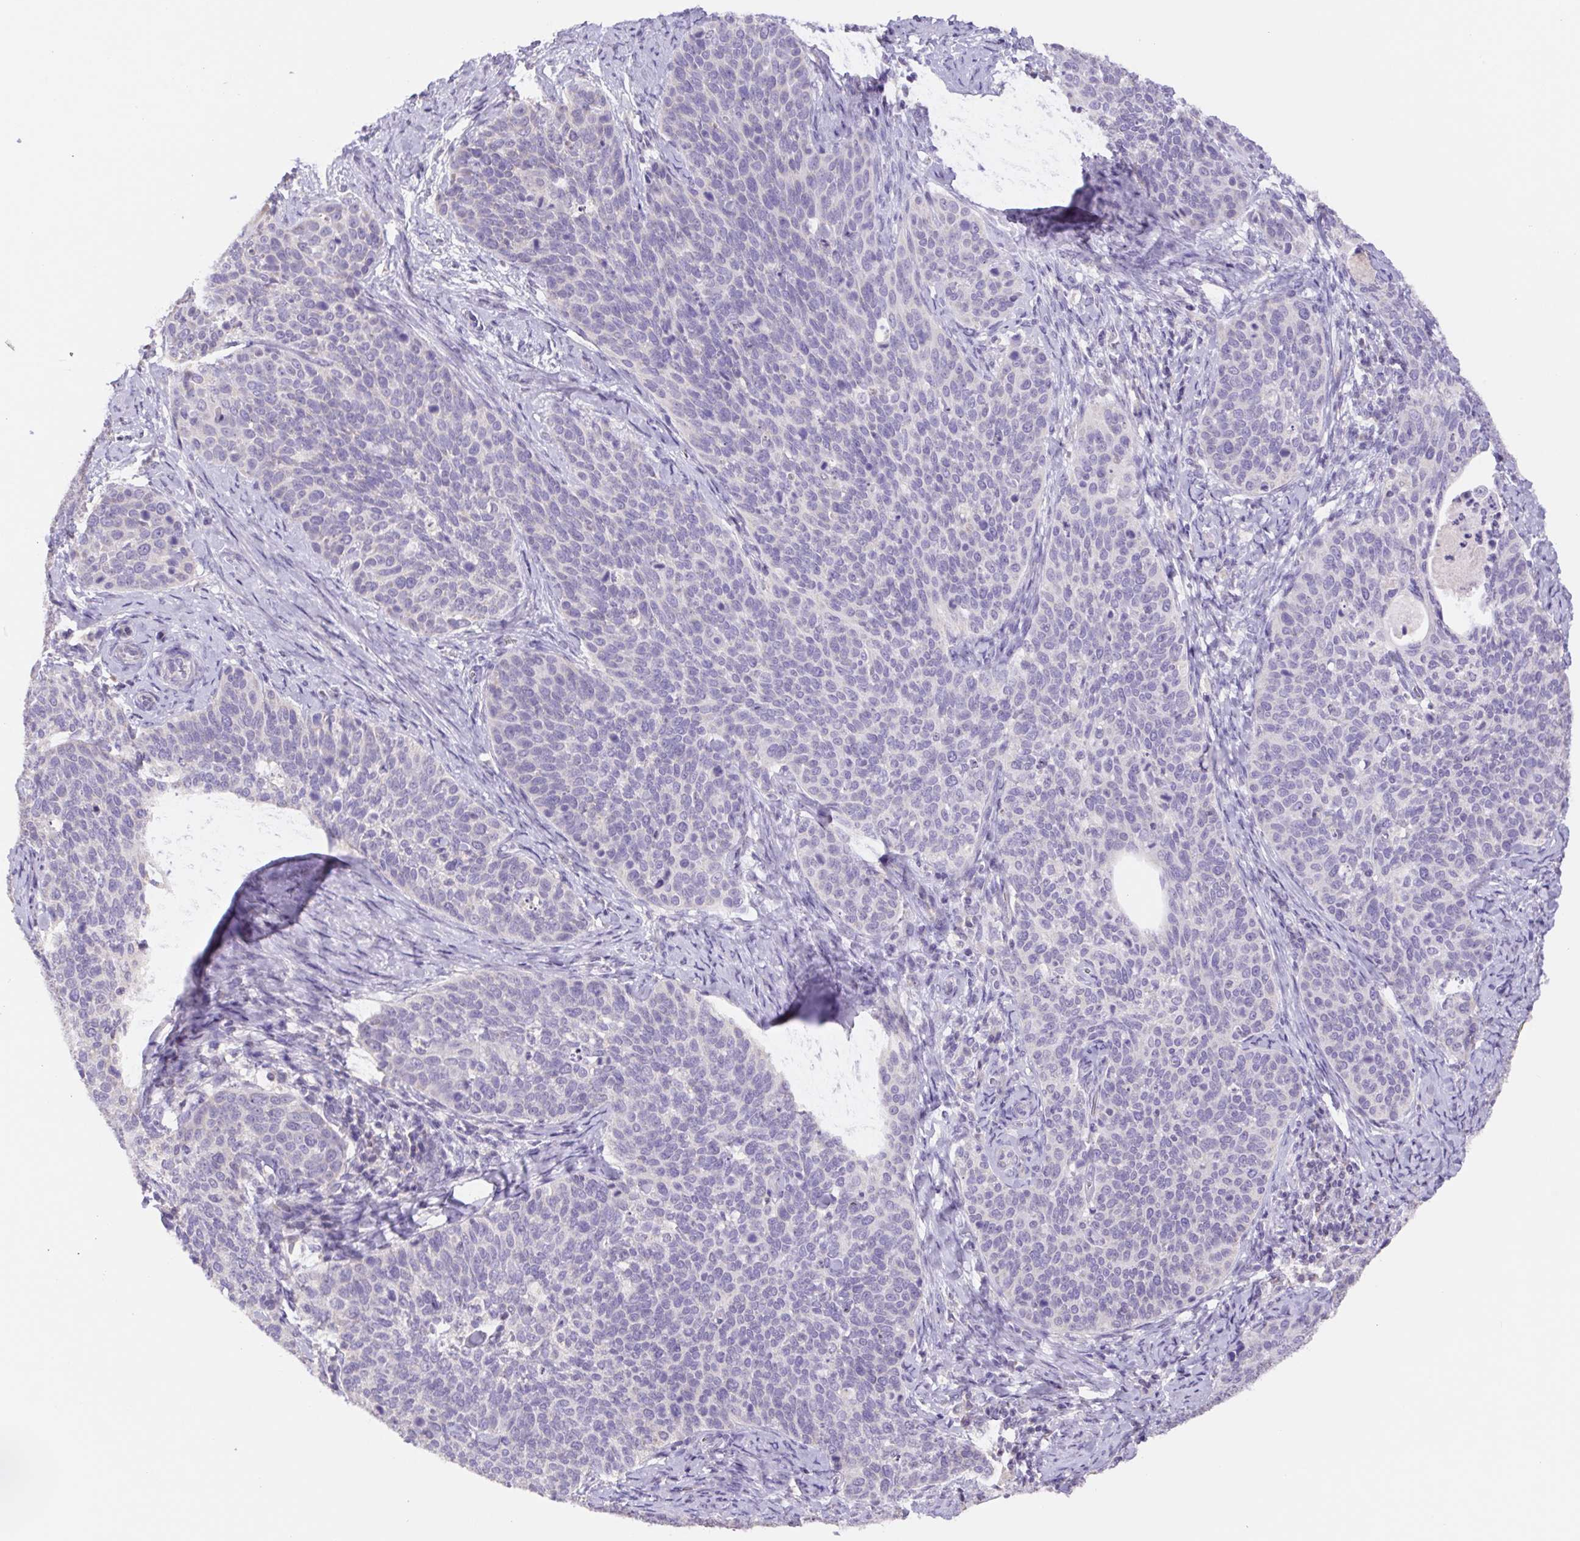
{"staining": {"intensity": "negative", "quantity": "none", "location": "none"}, "tissue": "cervical cancer", "cell_type": "Tumor cells", "image_type": "cancer", "snomed": [{"axis": "morphology", "description": "Squamous cell carcinoma, NOS"}, {"axis": "topography", "description": "Cervix"}], "caption": "High magnification brightfield microscopy of cervical cancer (squamous cell carcinoma) stained with DAB (3,3'-diaminobenzidine) (brown) and counterstained with hematoxylin (blue): tumor cells show no significant positivity.", "gene": "FKBP6", "patient": {"sex": "female", "age": 69}}